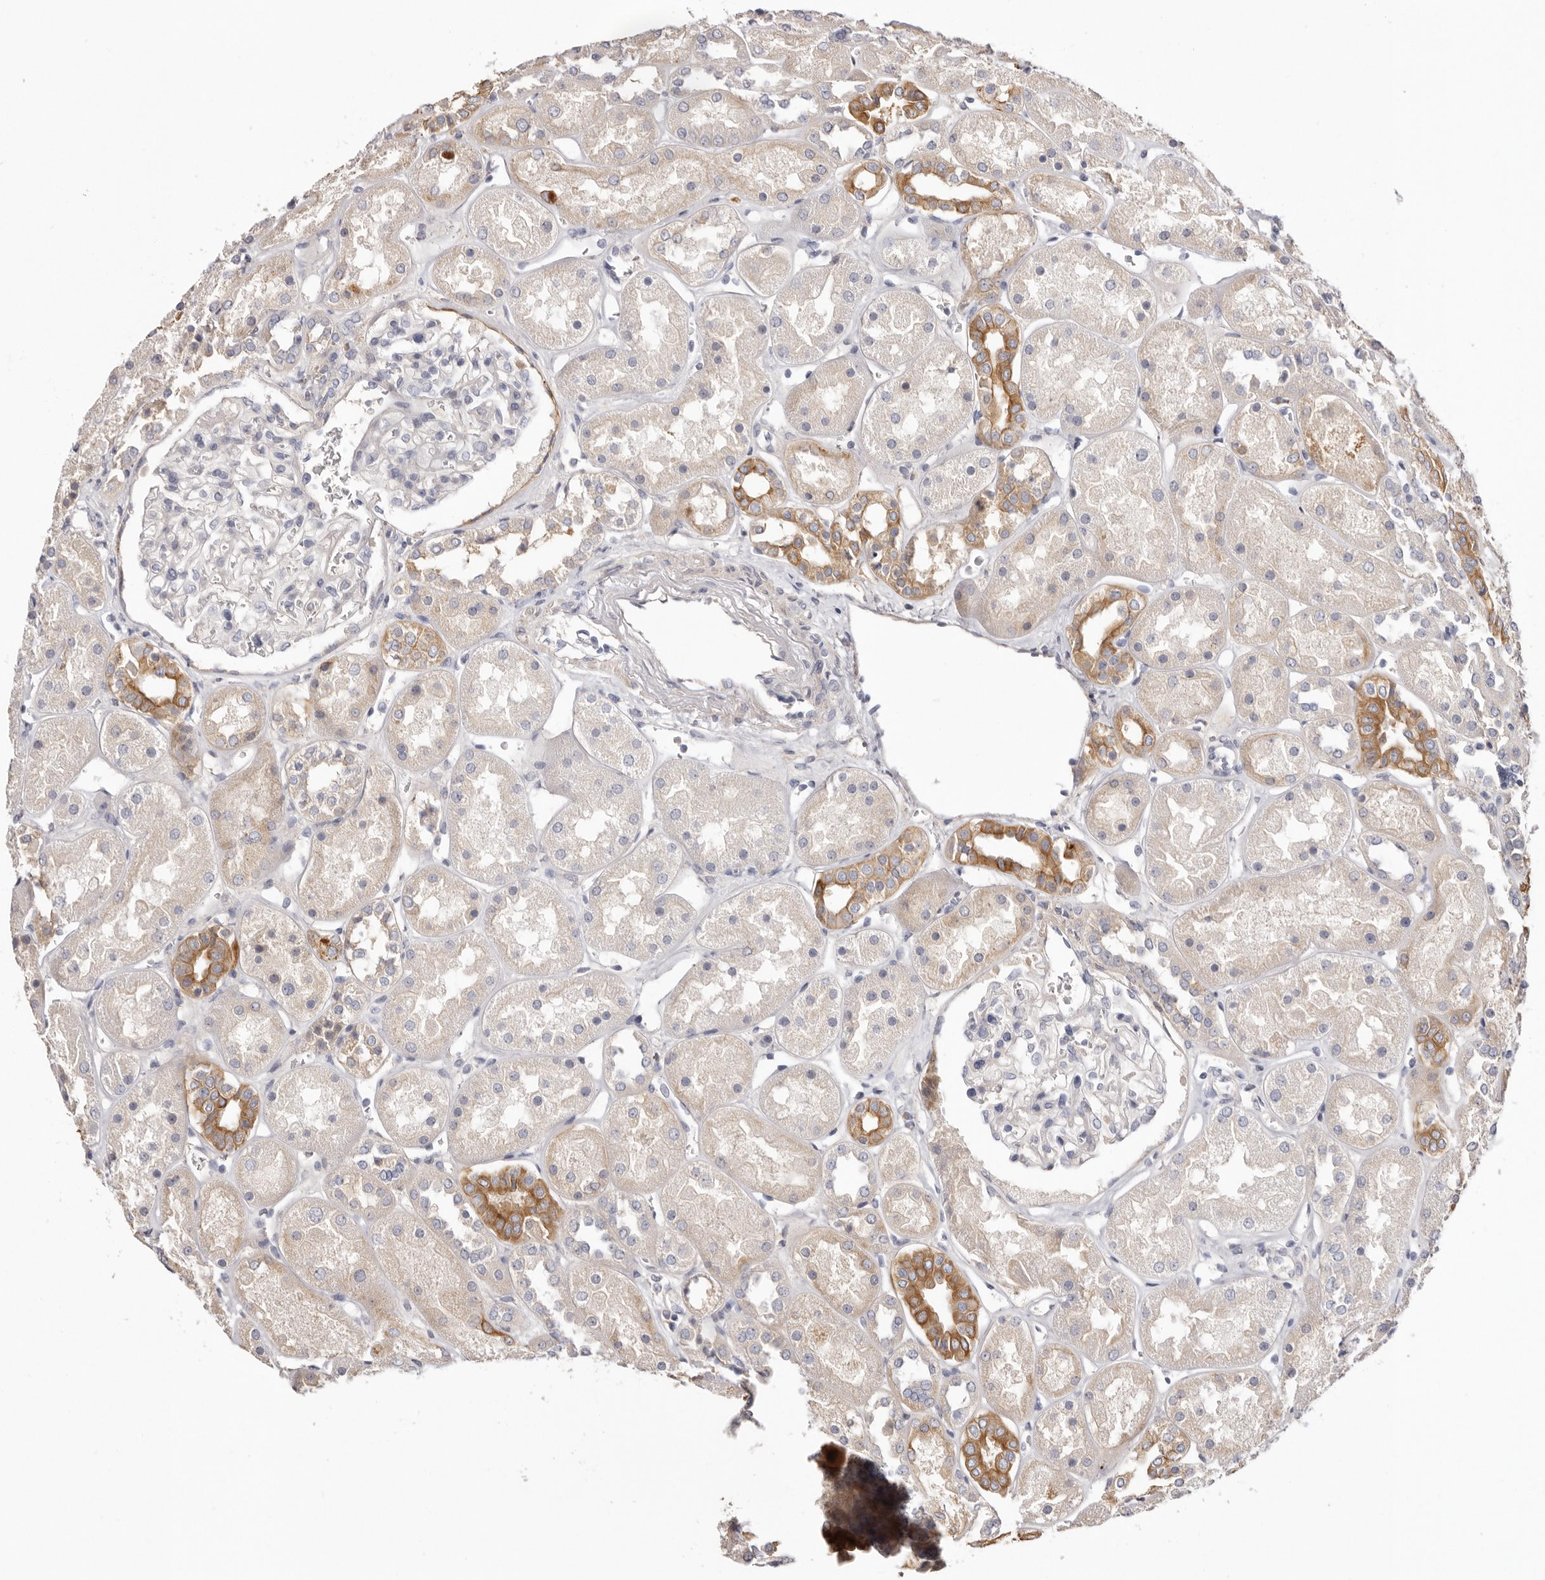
{"staining": {"intensity": "negative", "quantity": "none", "location": "none"}, "tissue": "kidney", "cell_type": "Cells in glomeruli", "image_type": "normal", "snomed": [{"axis": "morphology", "description": "Normal tissue, NOS"}, {"axis": "topography", "description": "Kidney"}], "caption": "Immunohistochemical staining of unremarkable human kidney displays no significant staining in cells in glomeruli. The staining is performed using DAB (3,3'-diaminobenzidine) brown chromogen with nuclei counter-stained in using hematoxylin.", "gene": "STK16", "patient": {"sex": "male", "age": 70}}